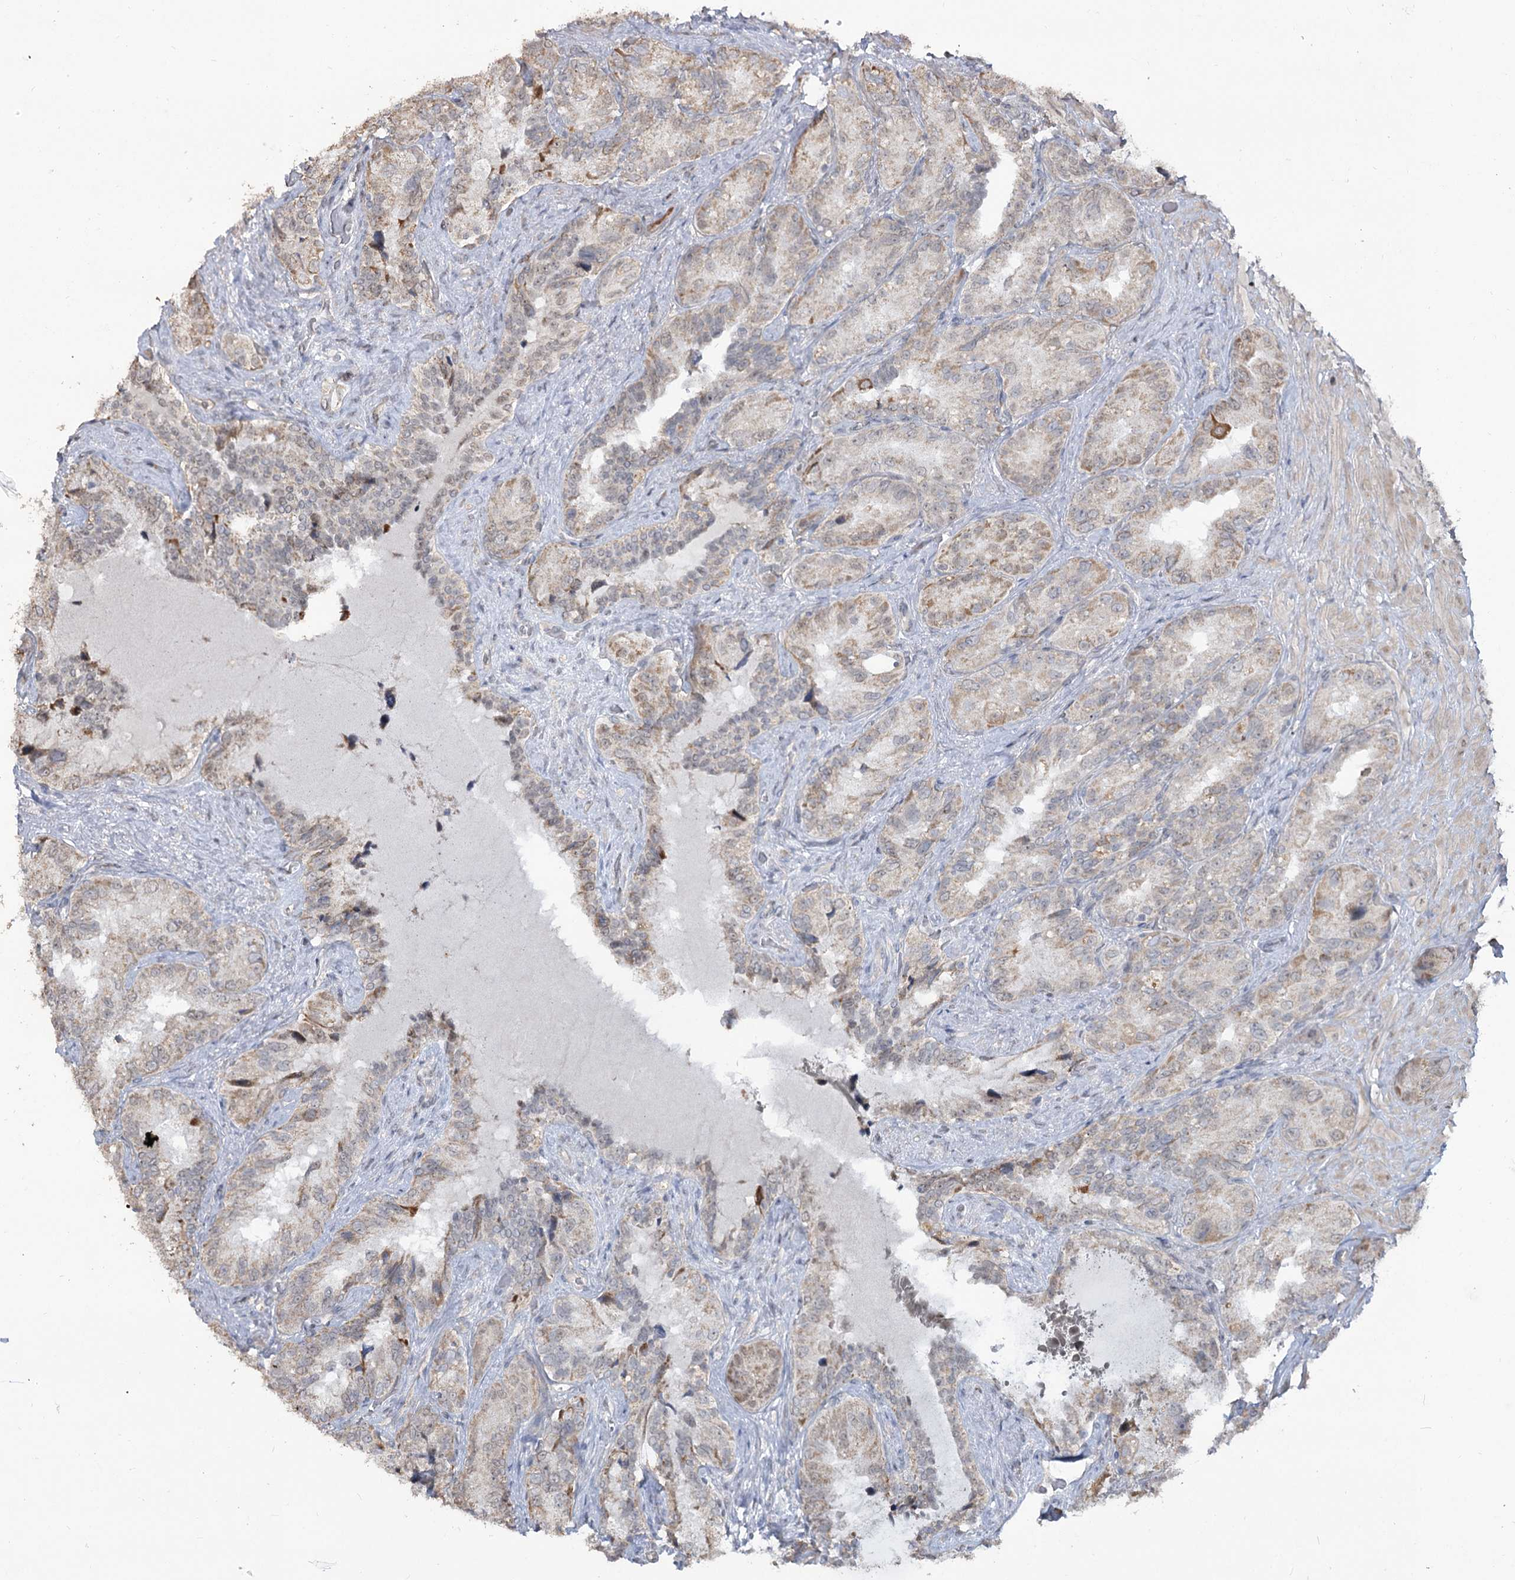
{"staining": {"intensity": "moderate", "quantity": "<25%", "location": "cytoplasmic/membranous"}, "tissue": "seminal vesicle", "cell_type": "Glandular cells", "image_type": "normal", "snomed": [{"axis": "morphology", "description": "Normal tissue, NOS"}, {"axis": "topography", "description": "Seminal veicle"}, {"axis": "topography", "description": "Peripheral nerve tissue"}], "caption": "Immunohistochemistry (IHC) of unremarkable human seminal vesicle exhibits low levels of moderate cytoplasmic/membranous expression in about <25% of glandular cells. Immunohistochemistry stains the protein of interest in brown and the nuclei are stained blue.", "gene": "RUFY4", "patient": {"sex": "male", "age": 67}}